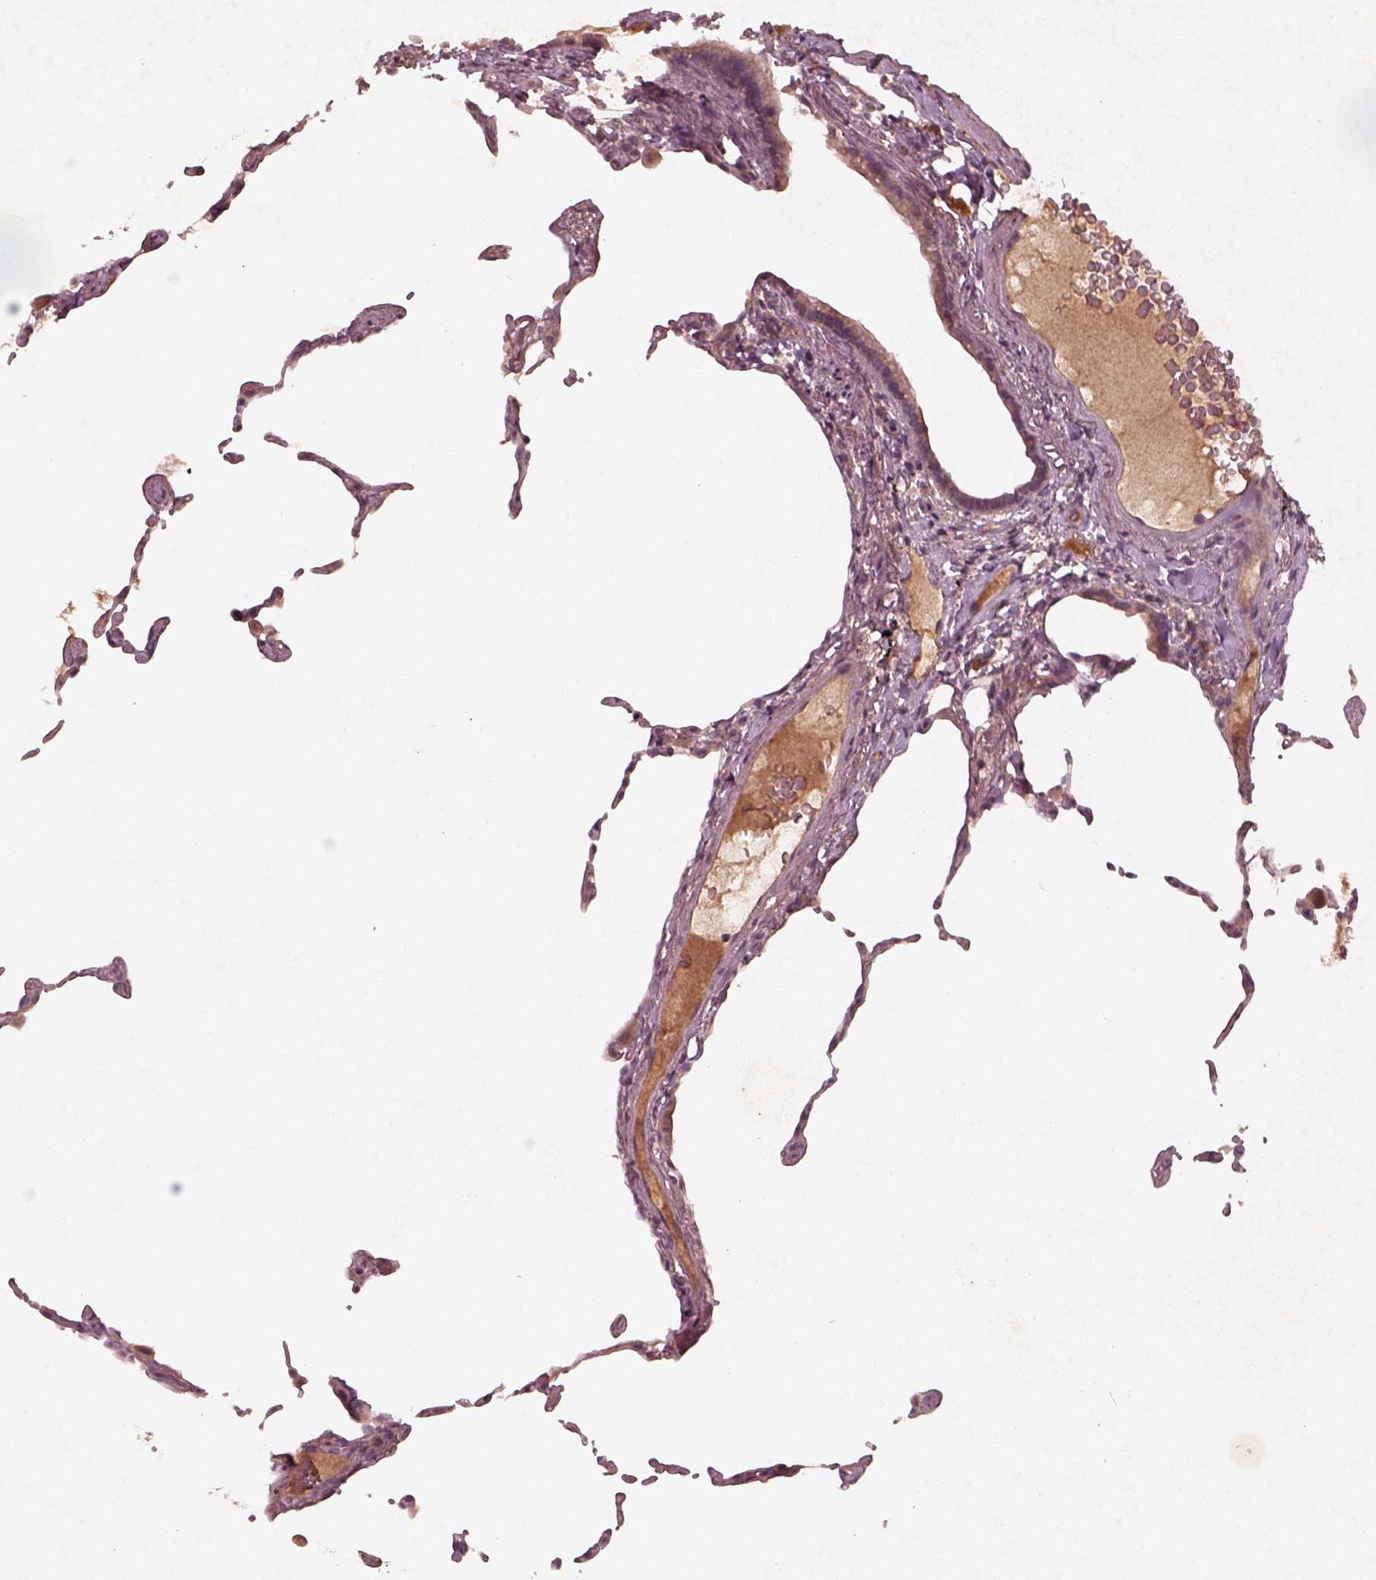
{"staining": {"intensity": "moderate", "quantity": "<25%", "location": "cytoplasmic/membranous"}, "tissue": "lung", "cell_type": "Alveolar cells", "image_type": "normal", "snomed": [{"axis": "morphology", "description": "Normal tissue, NOS"}, {"axis": "topography", "description": "Lung"}], "caption": "Lung stained with DAB immunohistochemistry (IHC) exhibits low levels of moderate cytoplasmic/membranous staining in approximately <25% of alveolar cells.", "gene": "FAM234A", "patient": {"sex": "female", "age": 57}}